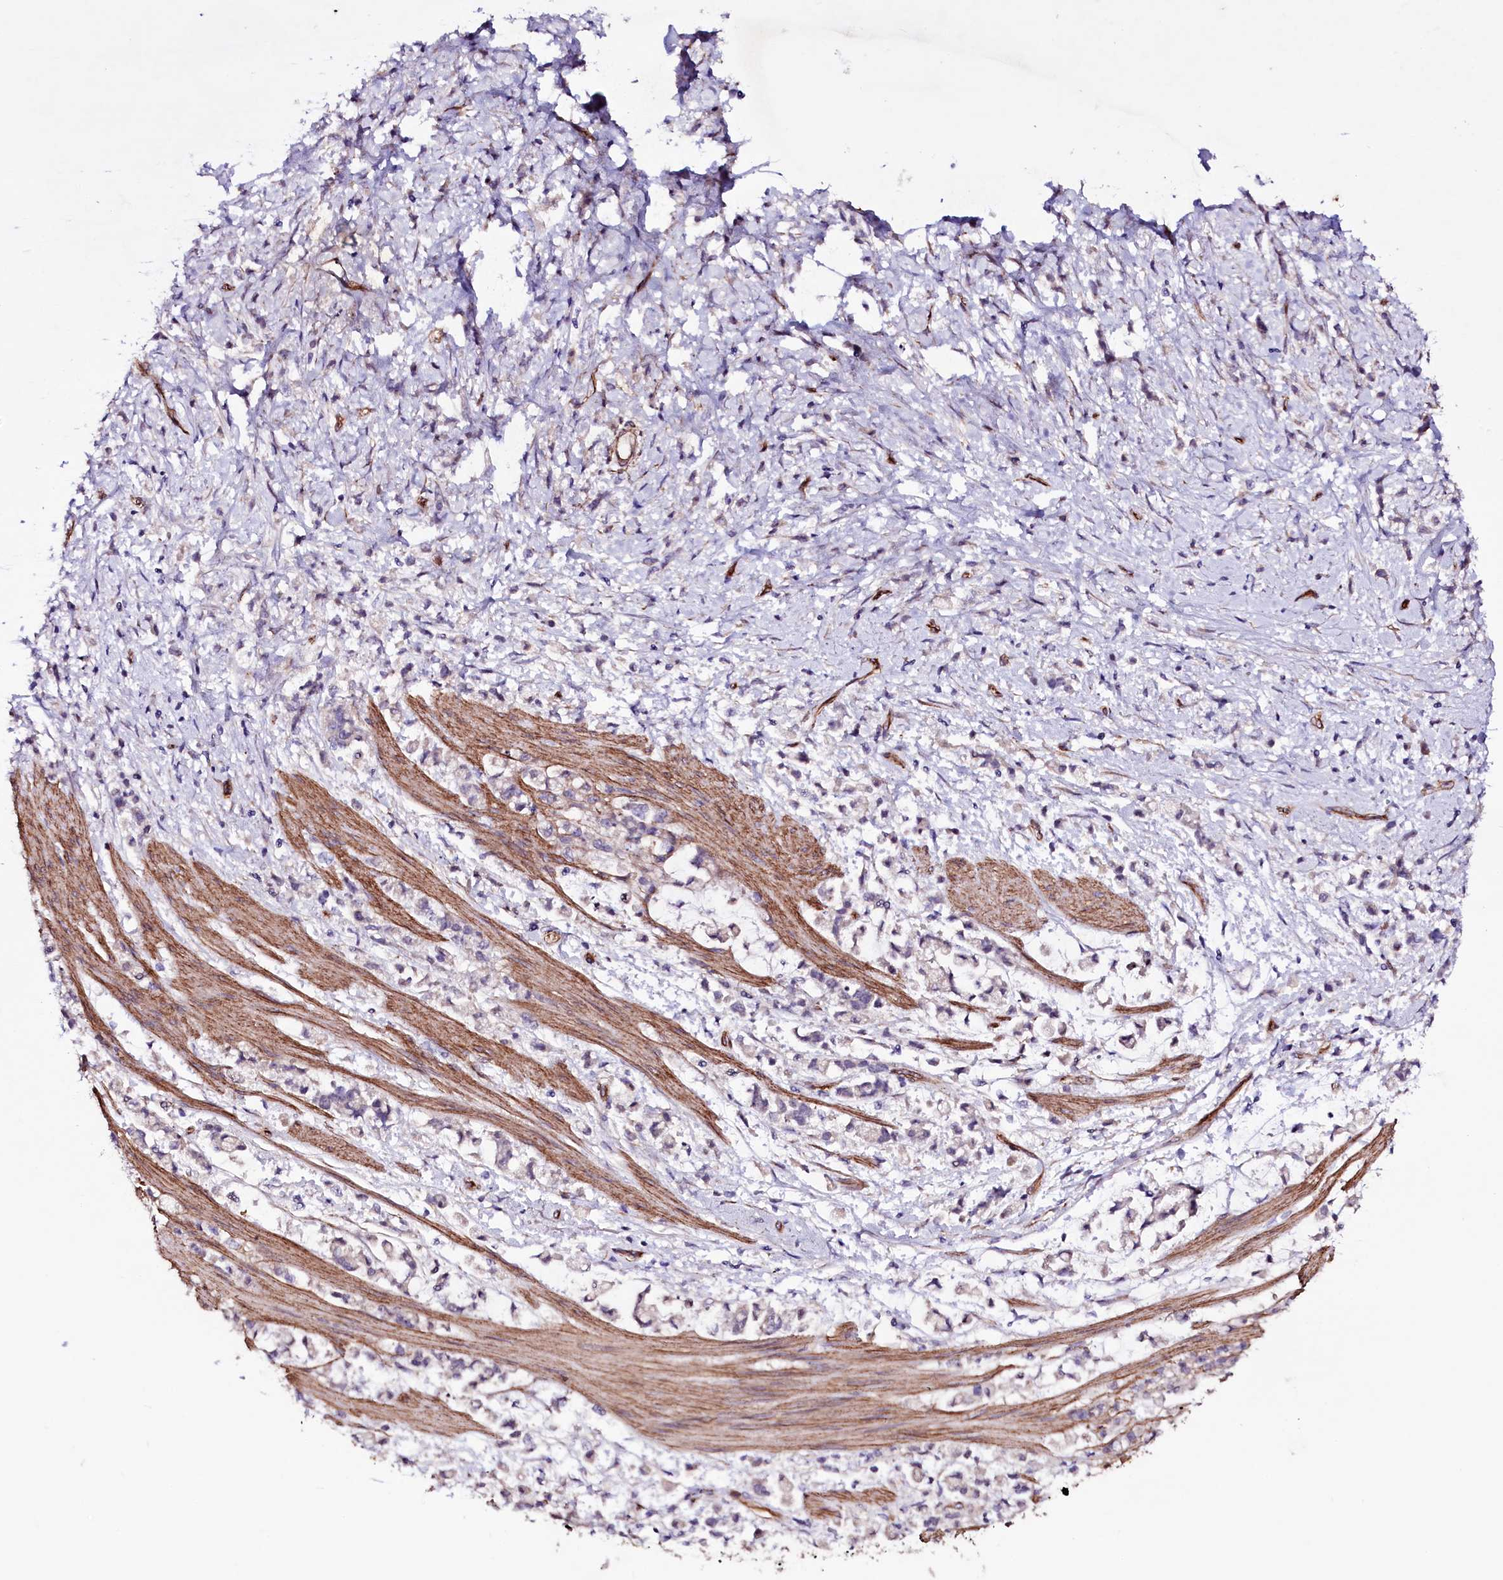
{"staining": {"intensity": "negative", "quantity": "none", "location": "none"}, "tissue": "stomach cancer", "cell_type": "Tumor cells", "image_type": "cancer", "snomed": [{"axis": "morphology", "description": "Adenocarcinoma, NOS"}, {"axis": "topography", "description": "Stomach"}], "caption": "The histopathology image demonstrates no significant staining in tumor cells of adenocarcinoma (stomach). The staining was performed using DAB (3,3'-diaminobenzidine) to visualize the protein expression in brown, while the nuclei were stained in blue with hematoxylin (Magnification: 20x).", "gene": "MEX3C", "patient": {"sex": "female", "age": 60}}